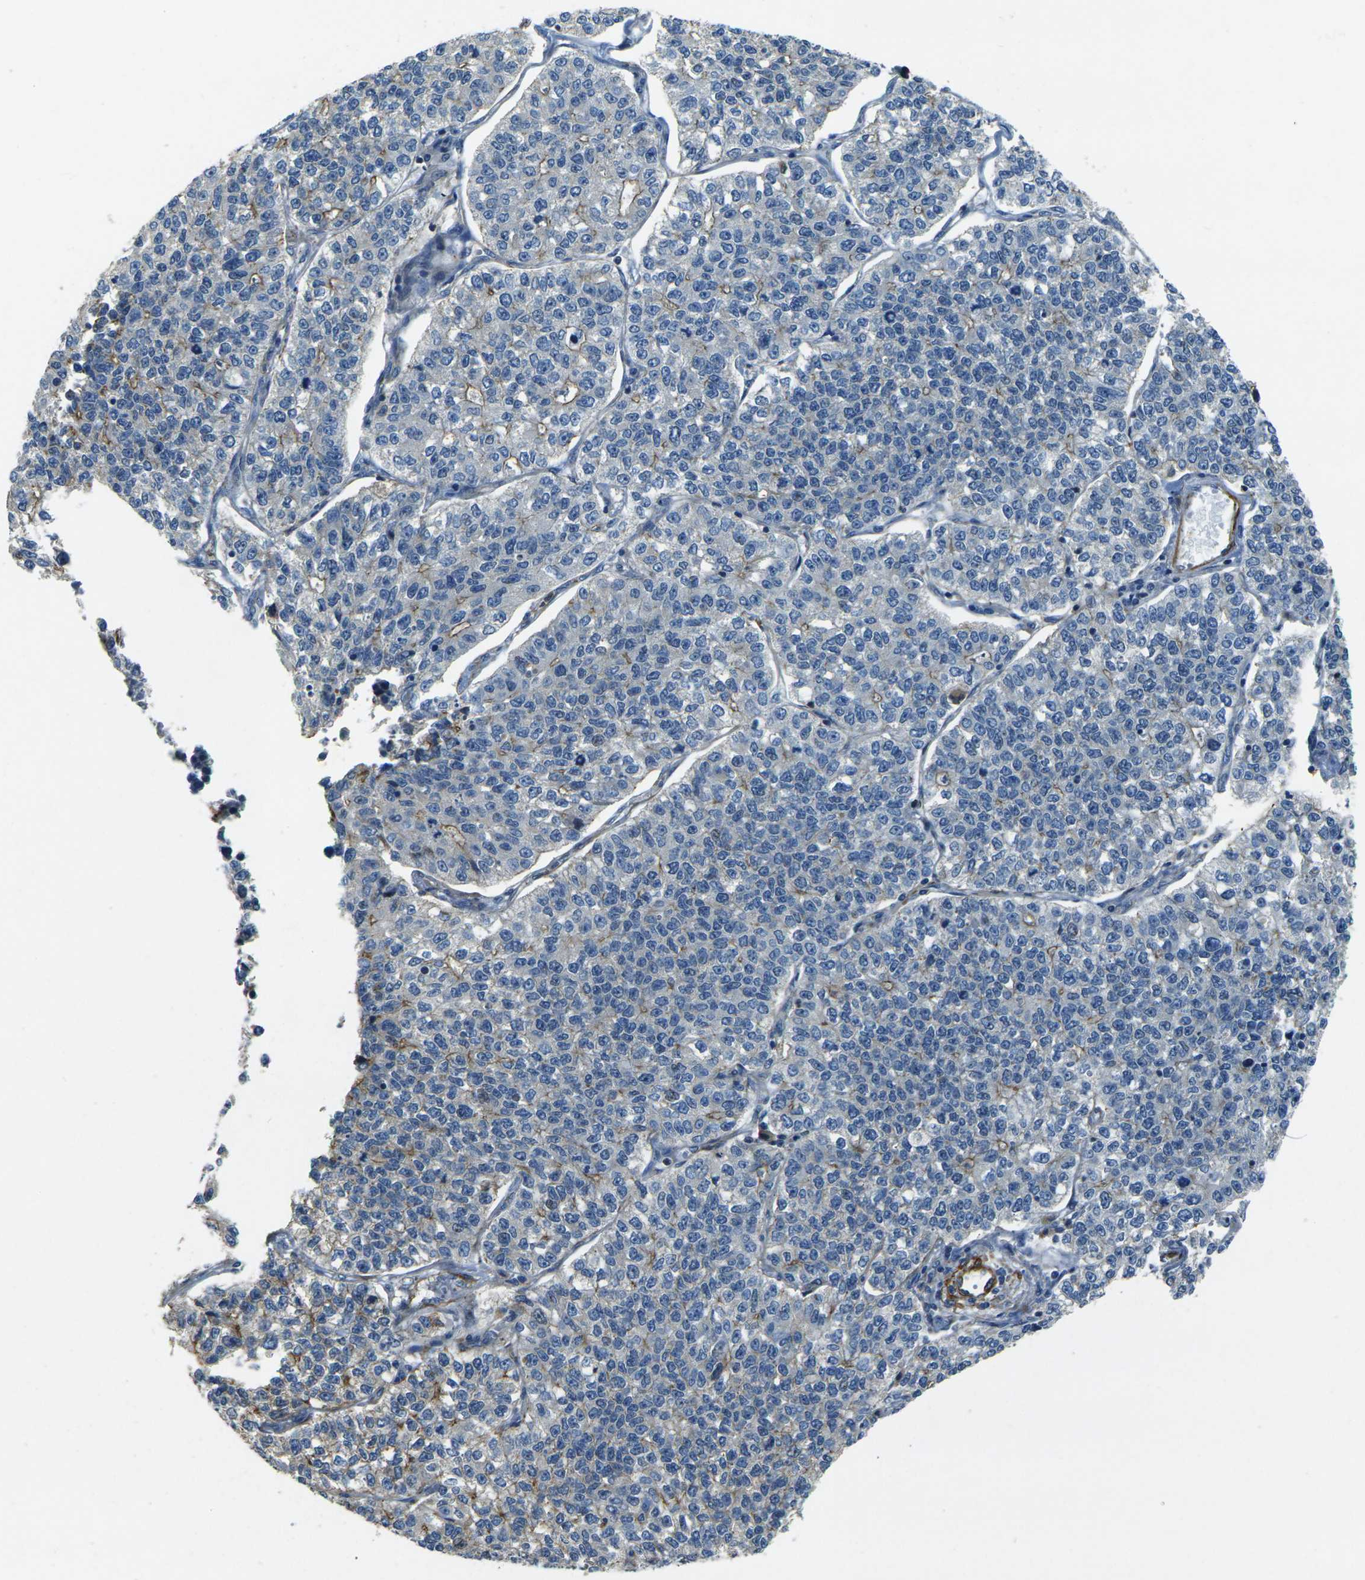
{"staining": {"intensity": "weak", "quantity": "<25%", "location": "cytoplasmic/membranous"}, "tissue": "lung cancer", "cell_type": "Tumor cells", "image_type": "cancer", "snomed": [{"axis": "morphology", "description": "Adenocarcinoma, NOS"}, {"axis": "topography", "description": "Lung"}], "caption": "This is a photomicrograph of immunohistochemistry (IHC) staining of adenocarcinoma (lung), which shows no staining in tumor cells. (Brightfield microscopy of DAB (3,3'-diaminobenzidine) immunohistochemistry at high magnification).", "gene": "EPHA7", "patient": {"sex": "male", "age": 49}}